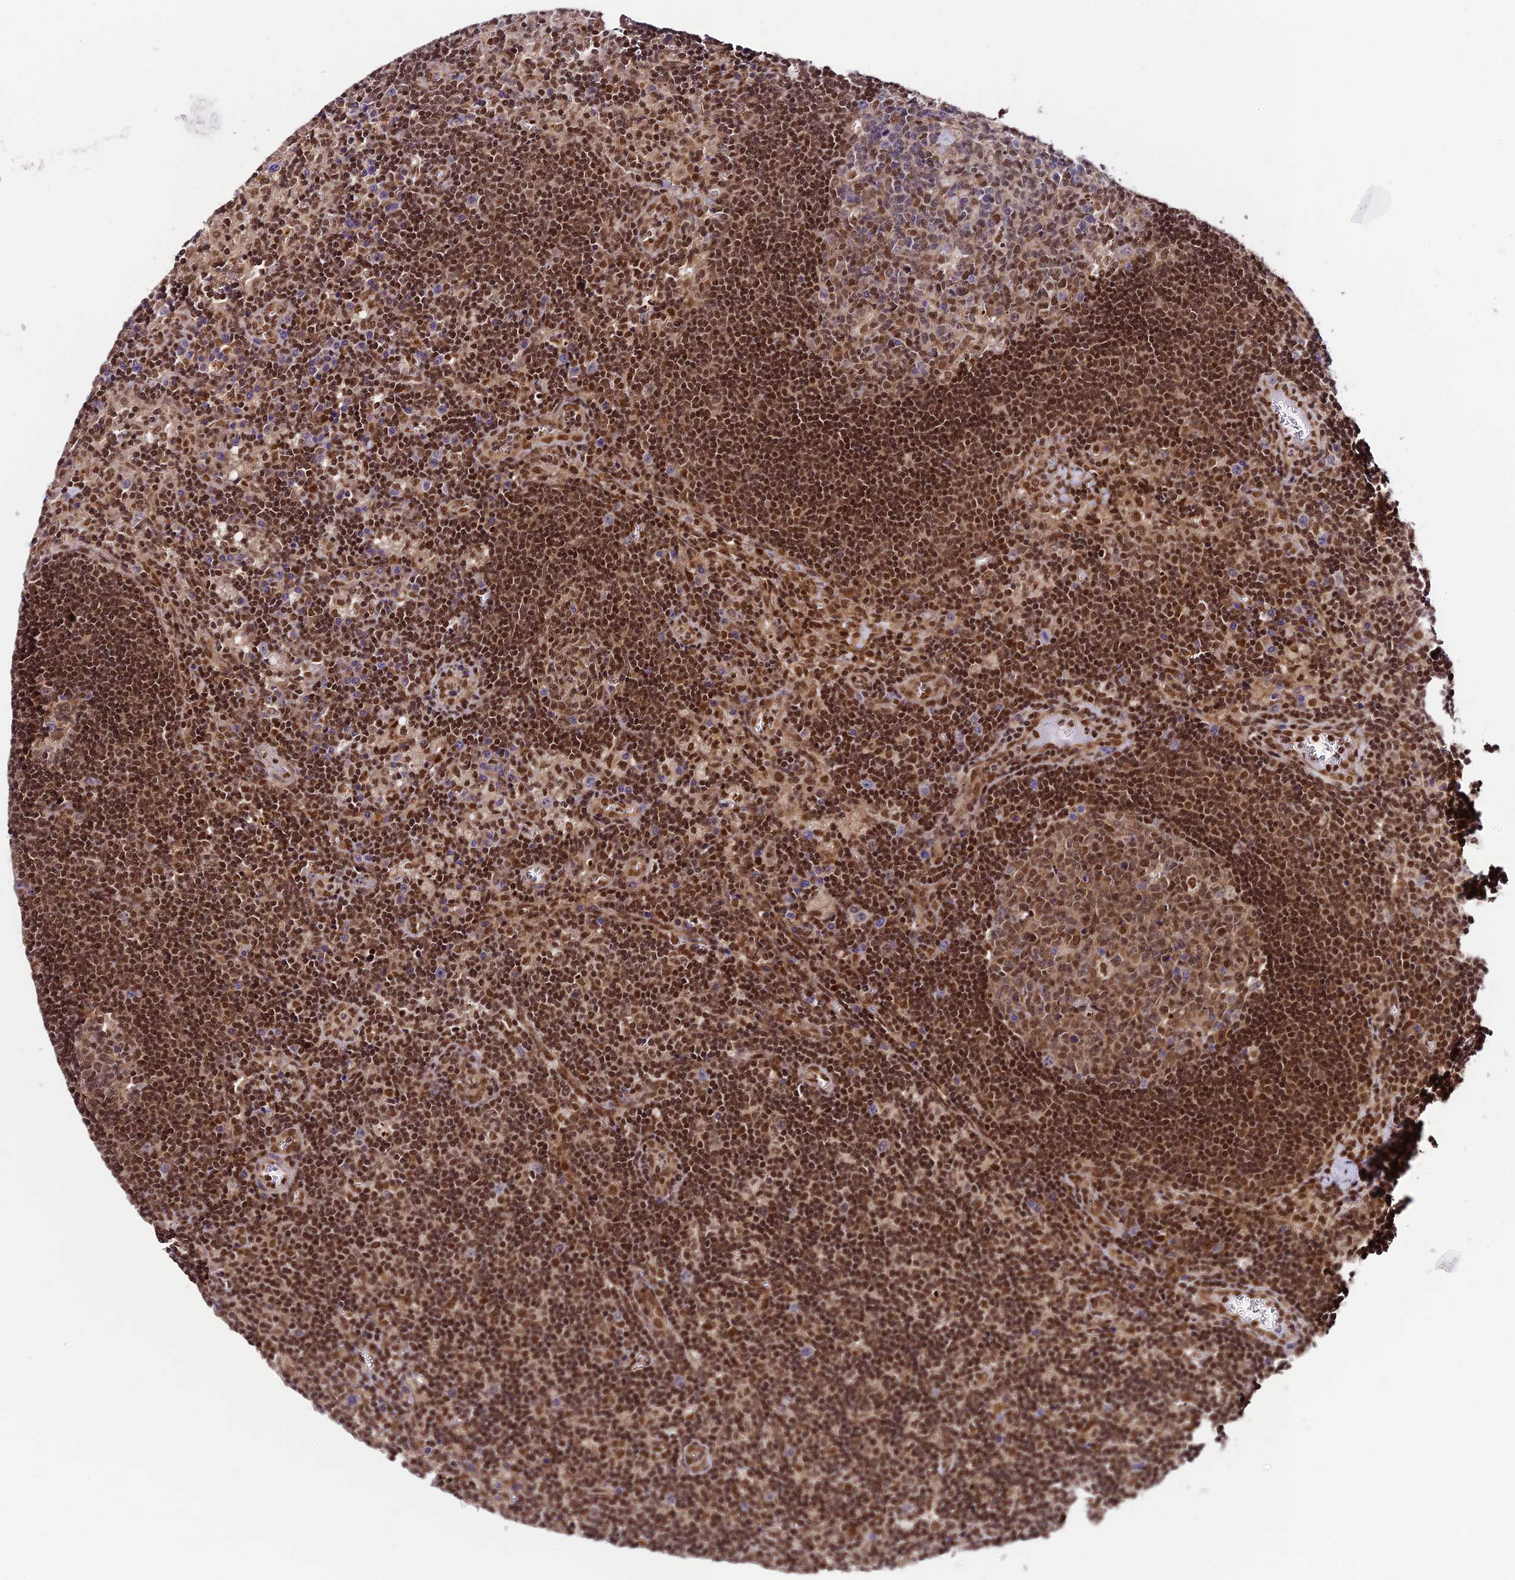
{"staining": {"intensity": "moderate", "quantity": ">75%", "location": "nuclear"}, "tissue": "lymph node", "cell_type": "Germinal center cells", "image_type": "normal", "snomed": [{"axis": "morphology", "description": "Normal tissue, NOS"}, {"axis": "topography", "description": "Lymph node"}], "caption": "Immunohistochemistry (IHC) (DAB (3,3'-diaminobenzidine)) staining of unremarkable lymph node shows moderate nuclear protein expression in approximately >75% of germinal center cells. The protein of interest is shown in brown color, while the nuclei are stained blue.", "gene": "TRIM22", "patient": {"sex": "male", "age": 58}}